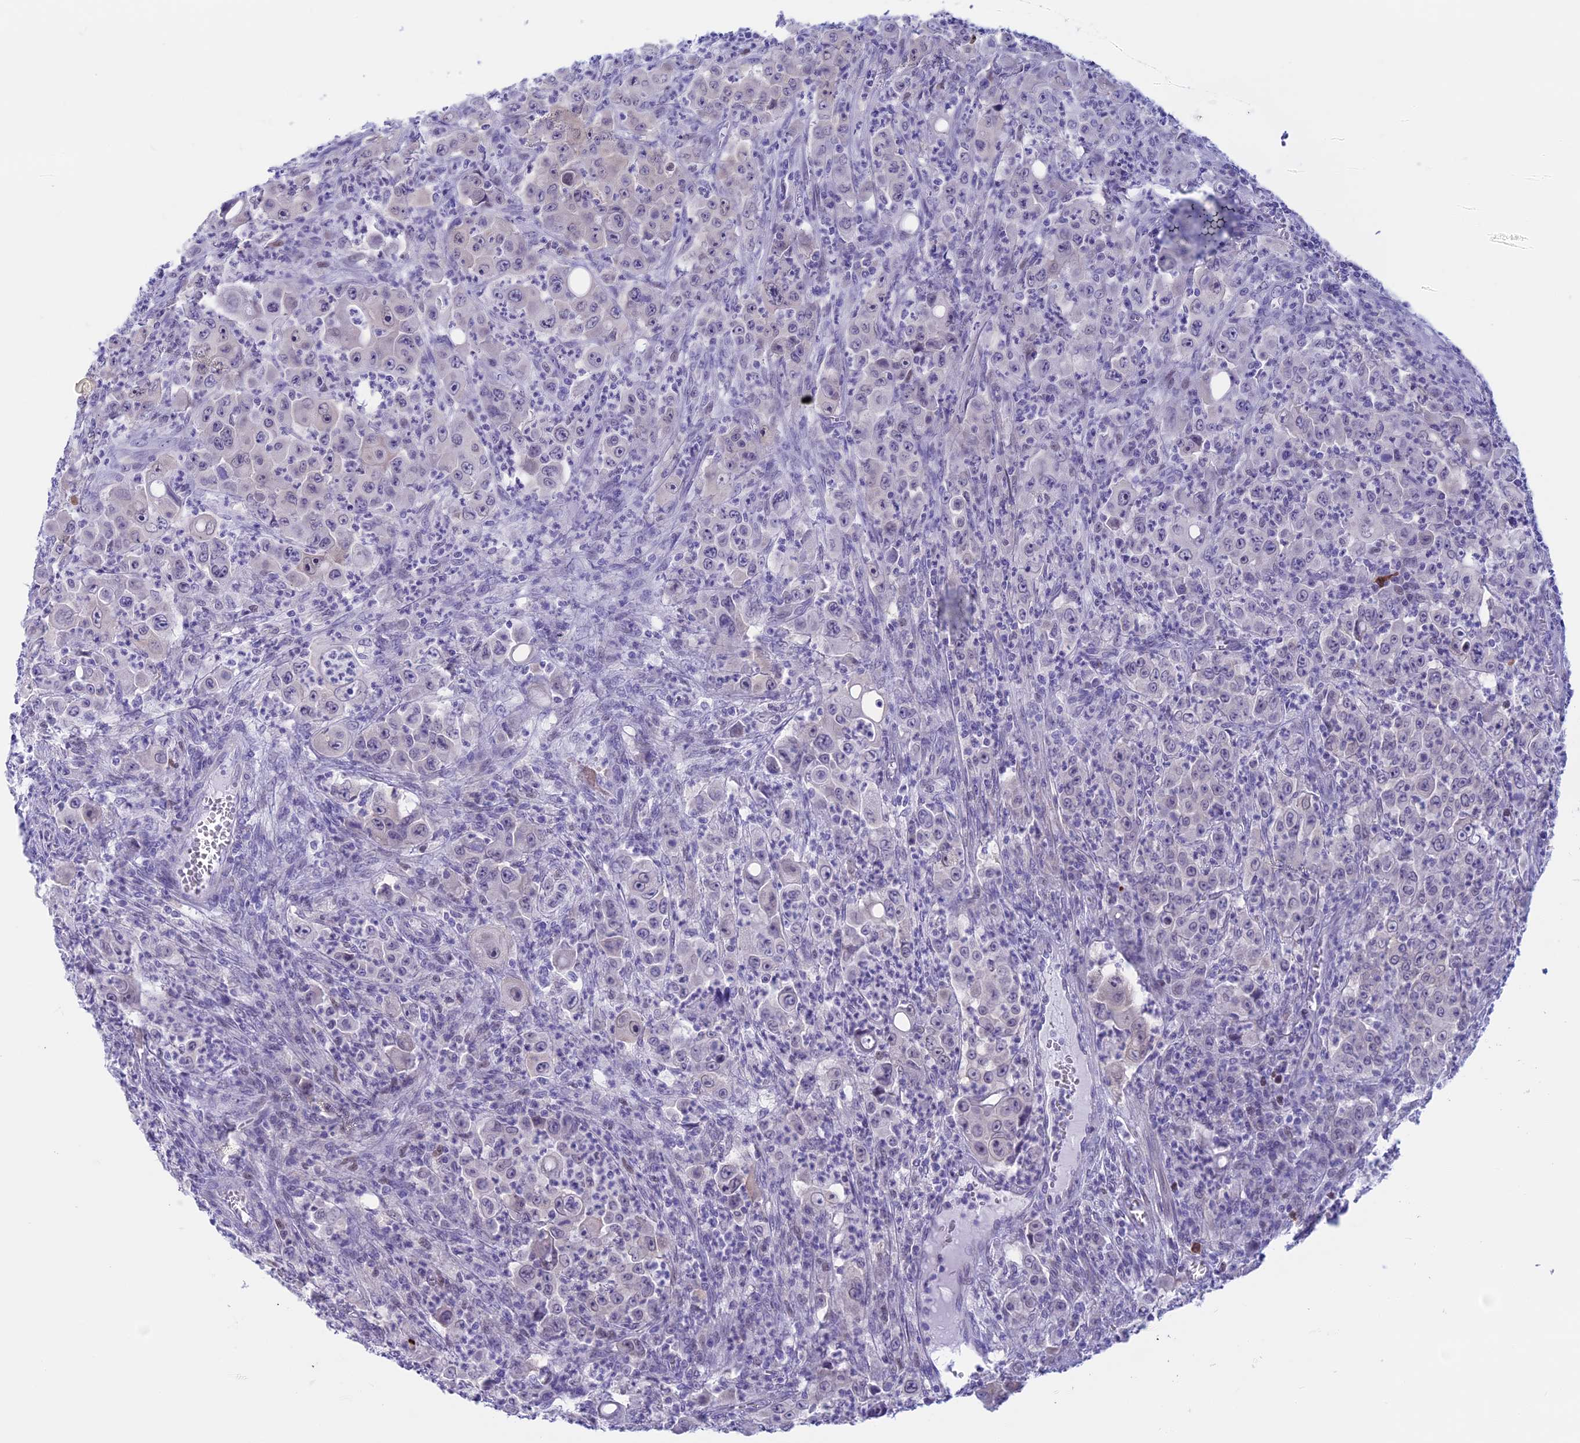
{"staining": {"intensity": "negative", "quantity": "none", "location": "none"}, "tissue": "colorectal cancer", "cell_type": "Tumor cells", "image_type": "cancer", "snomed": [{"axis": "morphology", "description": "Adenocarcinoma, NOS"}, {"axis": "topography", "description": "Colon"}], "caption": "IHC of human adenocarcinoma (colorectal) displays no expression in tumor cells.", "gene": "LHFPL2", "patient": {"sex": "male", "age": 51}}